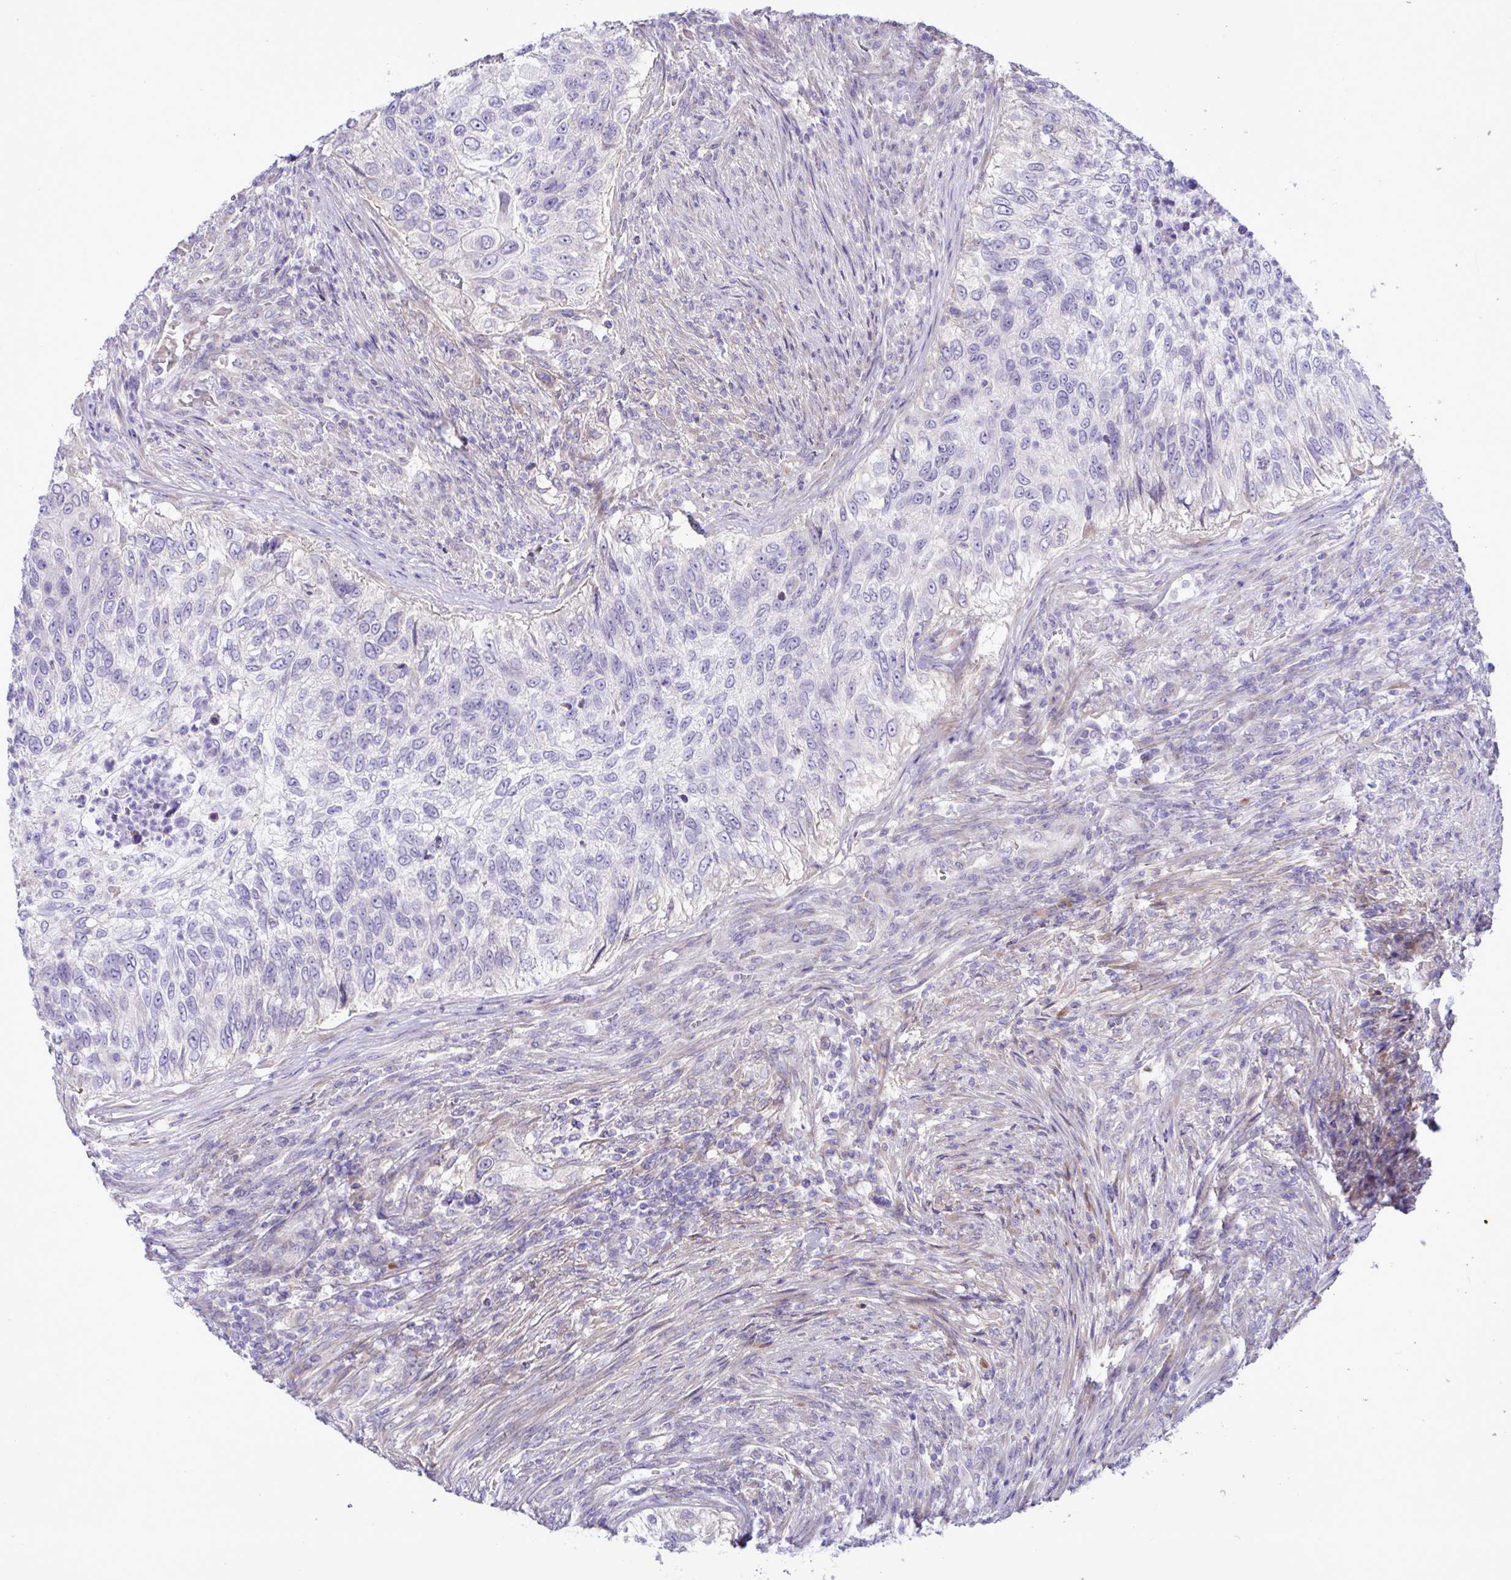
{"staining": {"intensity": "negative", "quantity": "none", "location": "none"}, "tissue": "urothelial cancer", "cell_type": "Tumor cells", "image_type": "cancer", "snomed": [{"axis": "morphology", "description": "Urothelial carcinoma, High grade"}, {"axis": "topography", "description": "Urinary bladder"}], "caption": "IHC of urothelial cancer exhibits no positivity in tumor cells.", "gene": "FAM86B1", "patient": {"sex": "female", "age": 60}}